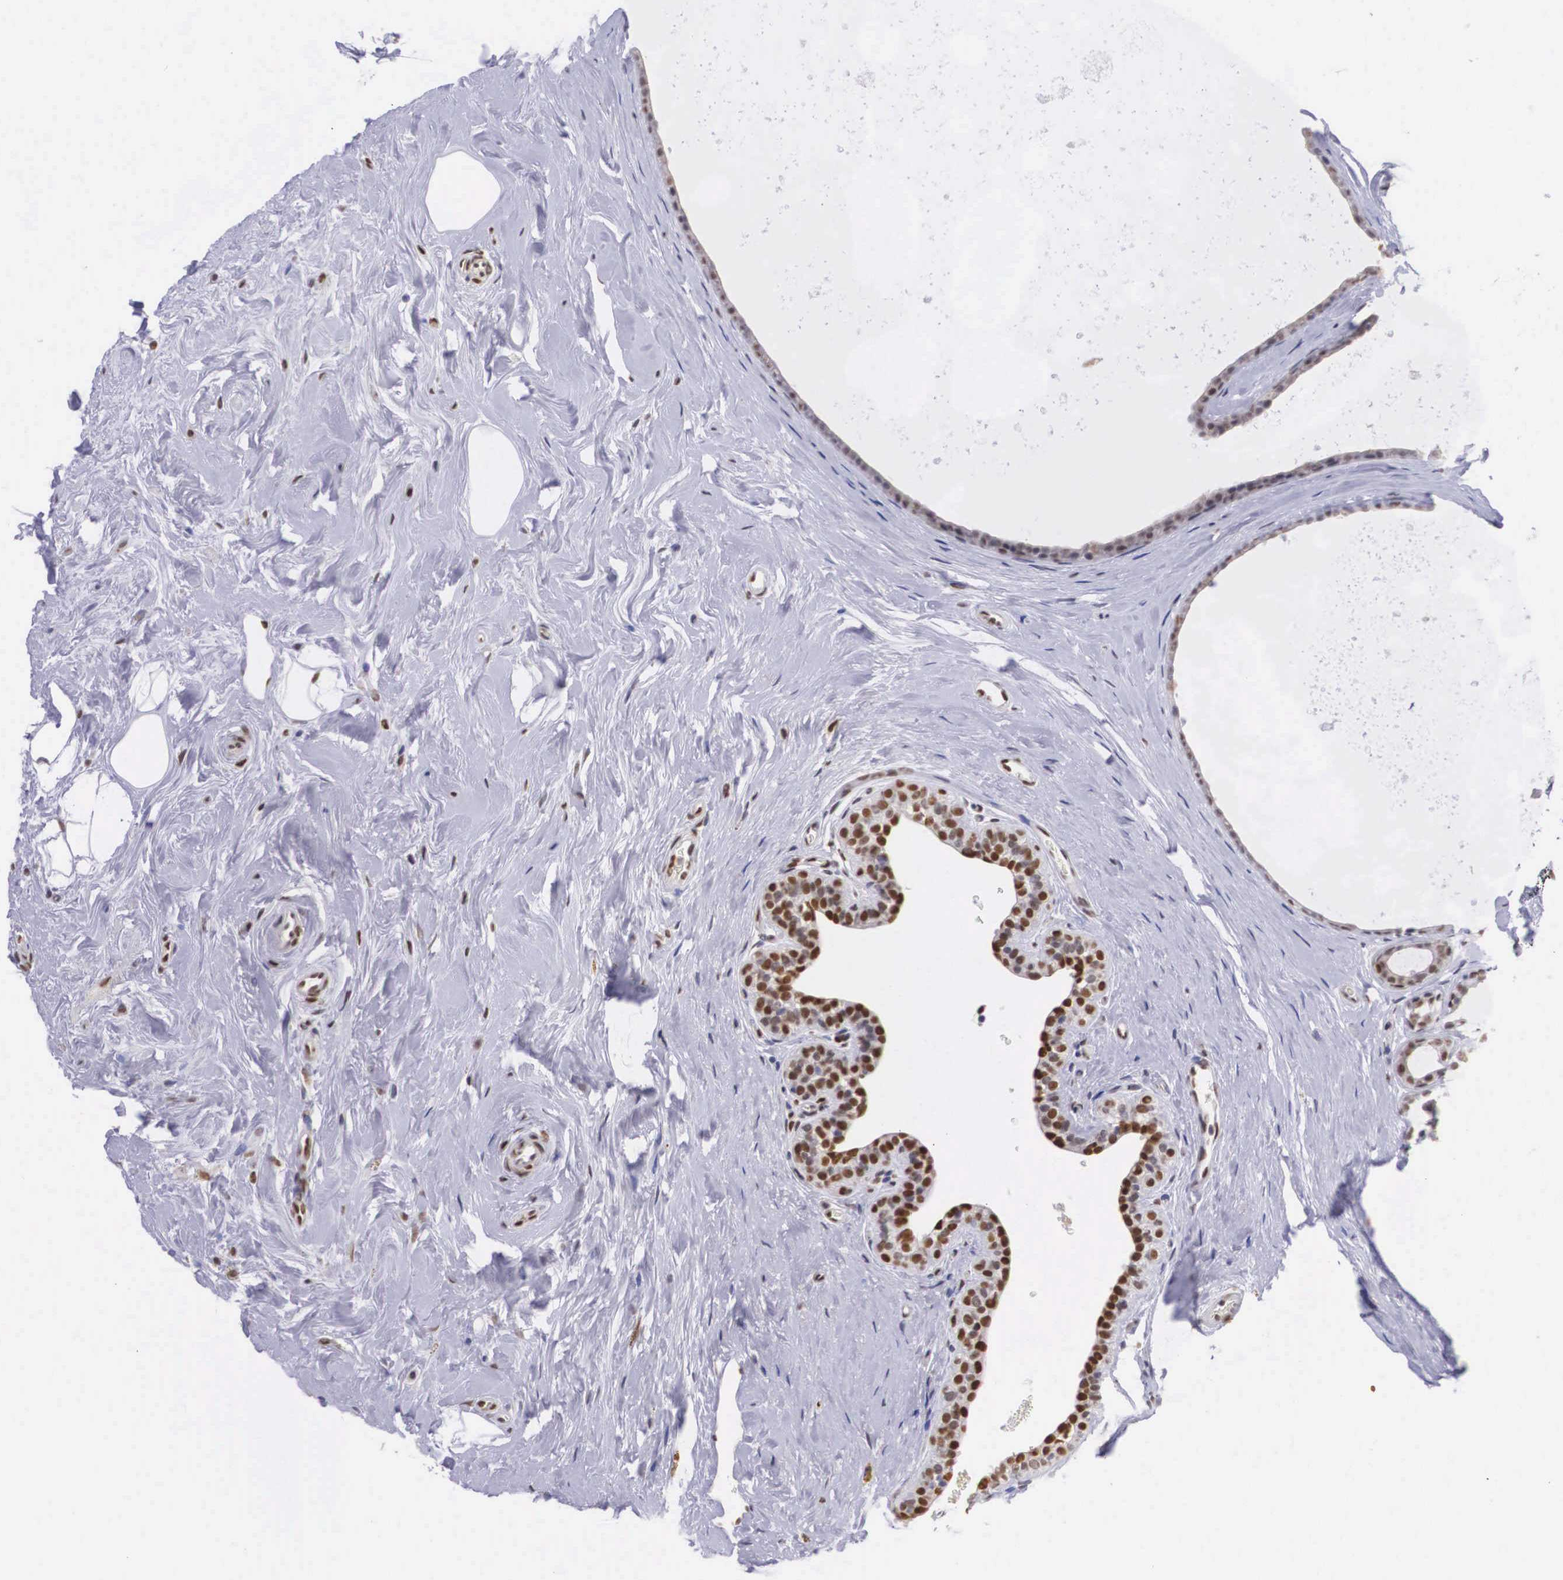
{"staining": {"intensity": "strong", "quantity": ">75%", "location": "nuclear"}, "tissue": "breast cancer", "cell_type": "Tumor cells", "image_type": "cancer", "snomed": [{"axis": "morphology", "description": "Duct carcinoma"}, {"axis": "topography", "description": "Breast"}], "caption": "Tumor cells show high levels of strong nuclear expression in approximately >75% of cells in human breast cancer (intraductal carcinoma).", "gene": "ETV6", "patient": {"sex": "female", "age": 72}}